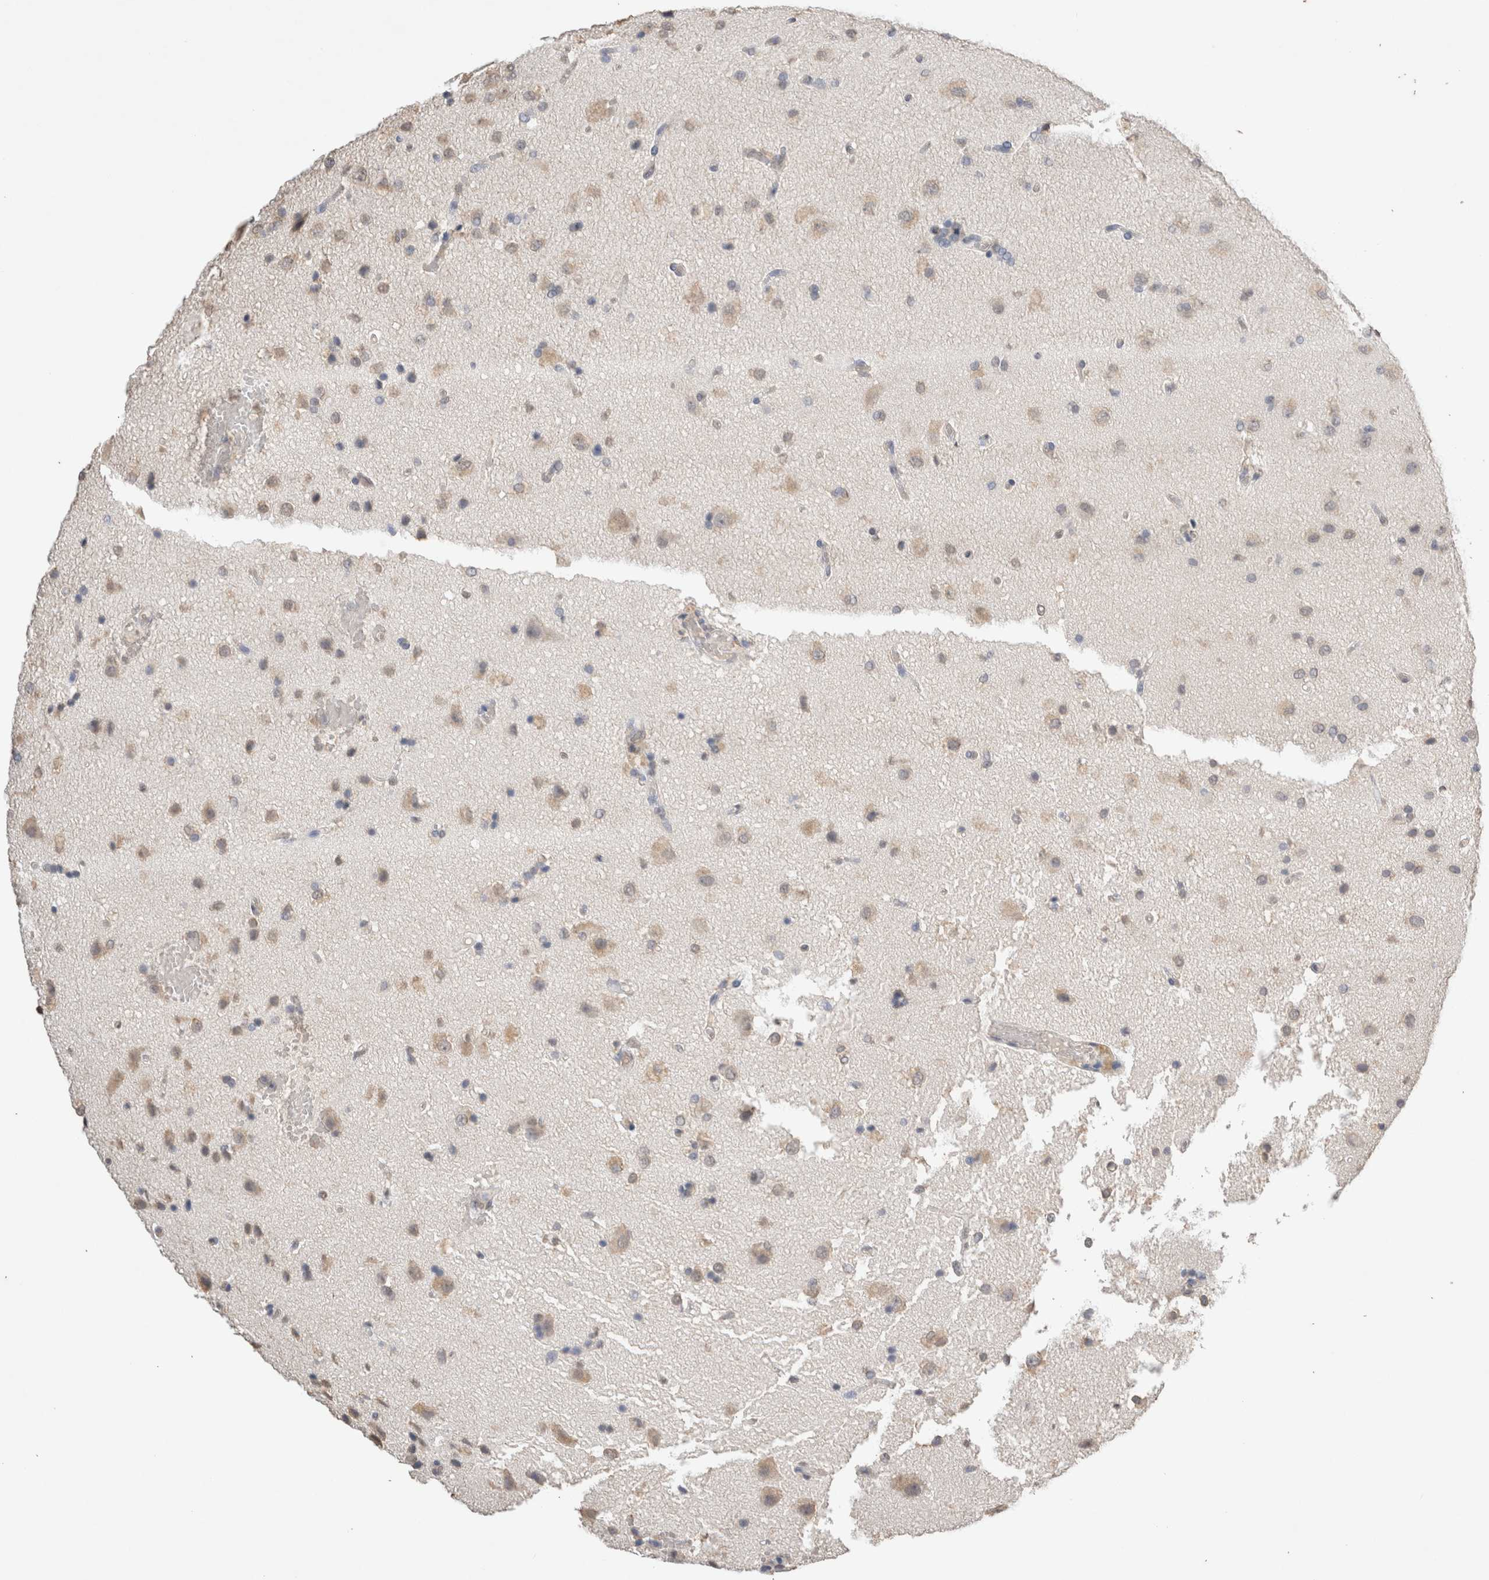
{"staining": {"intensity": "weak", "quantity": ">75%", "location": "cytoplasmic/membranous,nuclear"}, "tissue": "glioma", "cell_type": "Tumor cells", "image_type": "cancer", "snomed": [{"axis": "morphology", "description": "Glioma, malignant, High grade"}, {"axis": "topography", "description": "Brain"}], "caption": "Immunohistochemistry (IHC) histopathology image of high-grade glioma (malignant) stained for a protein (brown), which displays low levels of weak cytoplasmic/membranous and nuclear staining in approximately >75% of tumor cells.", "gene": "LGALS2", "patient": {"sex": "male", "age": 72}}